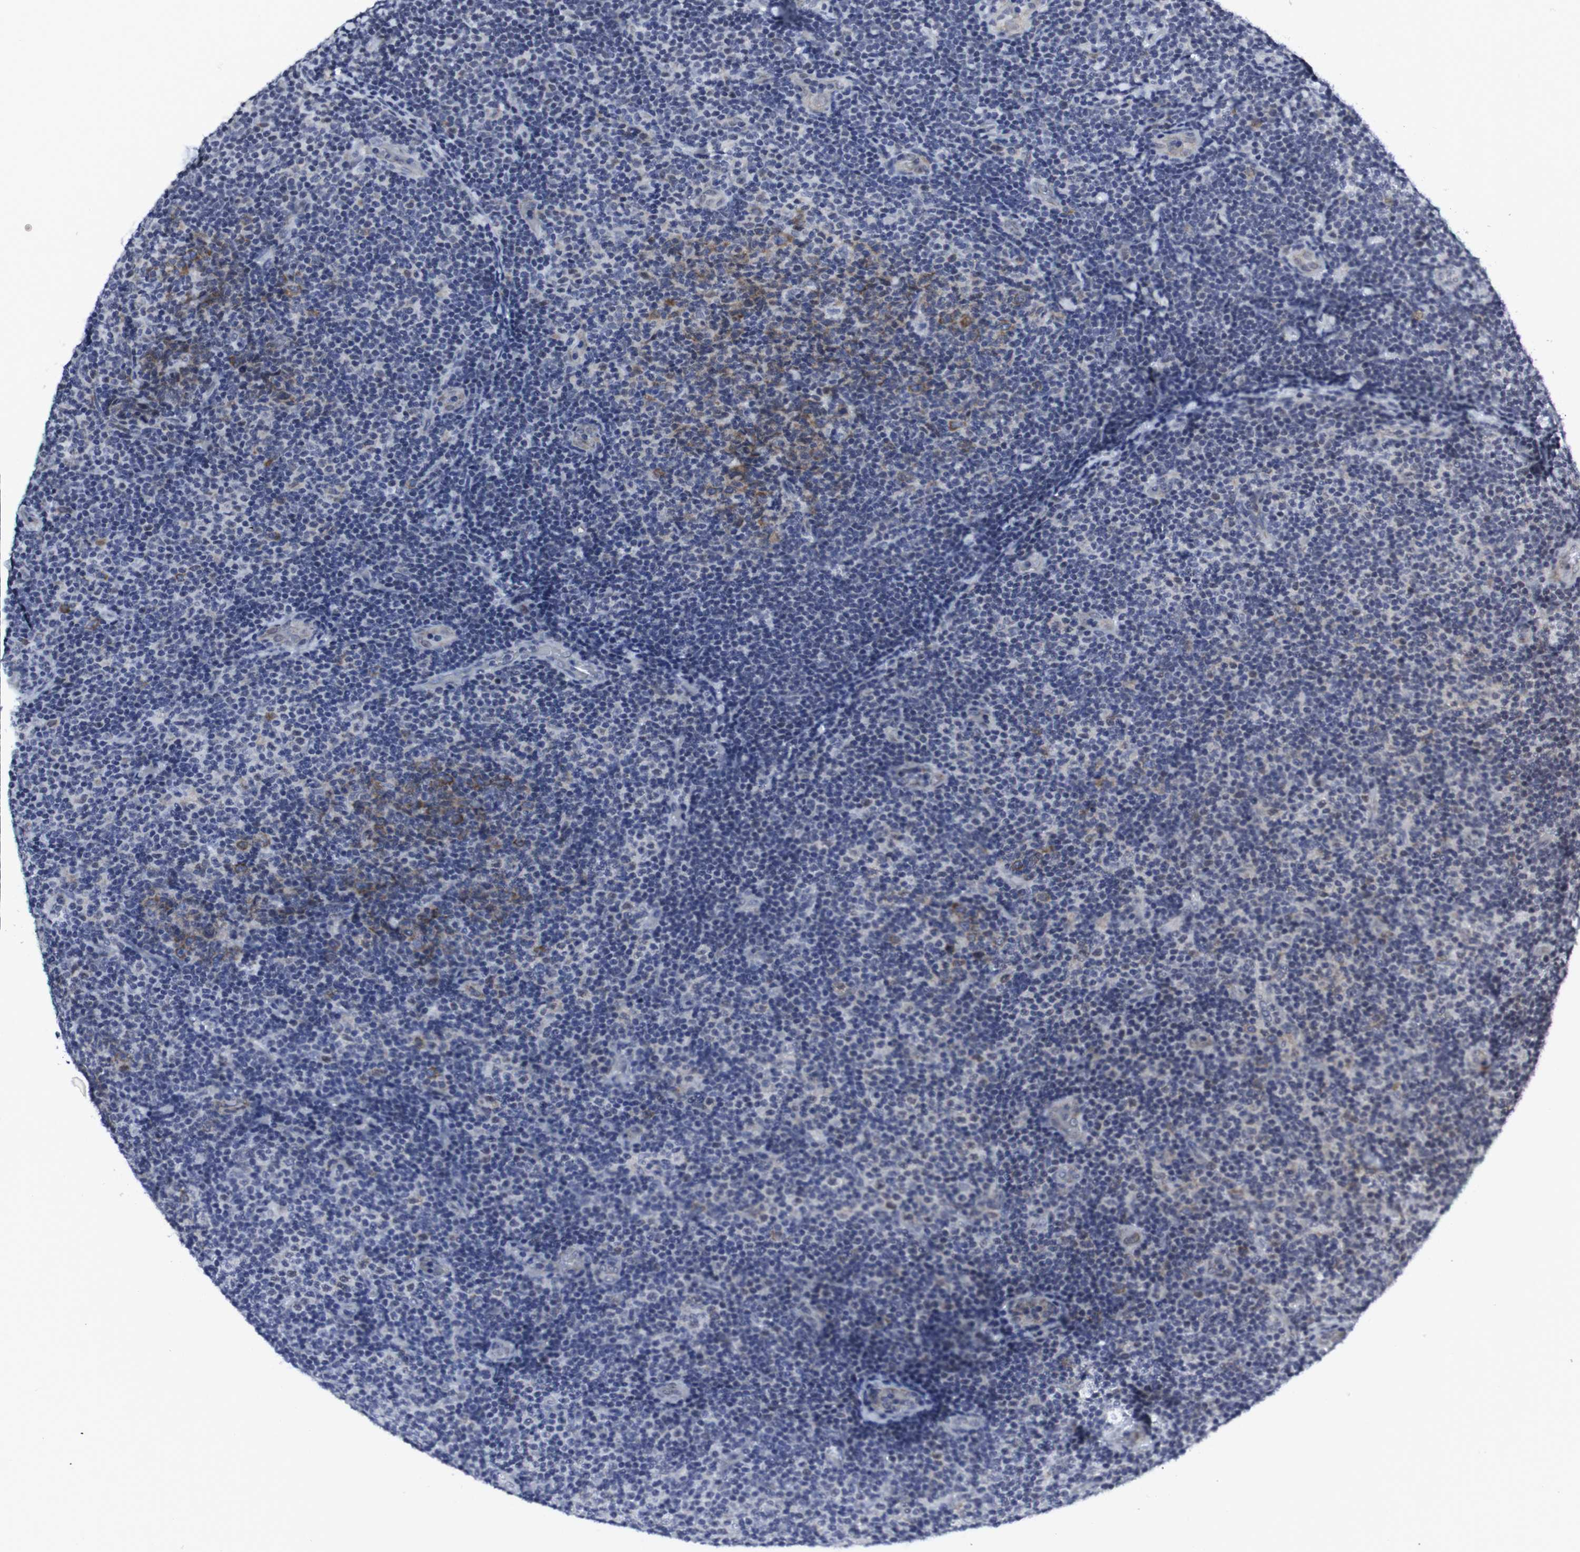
{"staining": {"intensity": "moderate", "quantity": "<25%", "location": "cytoplasmic/membranous"}, "tissue": "lymphoma", "cell_type": "Tumor cells", "image_type": "cancer", "snomed": [{"axis": "morphology", "description": "Malignant lymphoma, non-Hodgkin's type, Low grade"}, {"axis": "topography", "description": "Lymph node"}], "caption": "Immunohistochemical staining of human lymphoma demonstrates low levels of moderate cytoplasmic/membranous expression in about <25% of tumor cells. The protein of interest is shown in brown color, while the nuclei are stained blue.", "gene": "GEMIN2", "patient": {"sex": "male", "age": 83}}